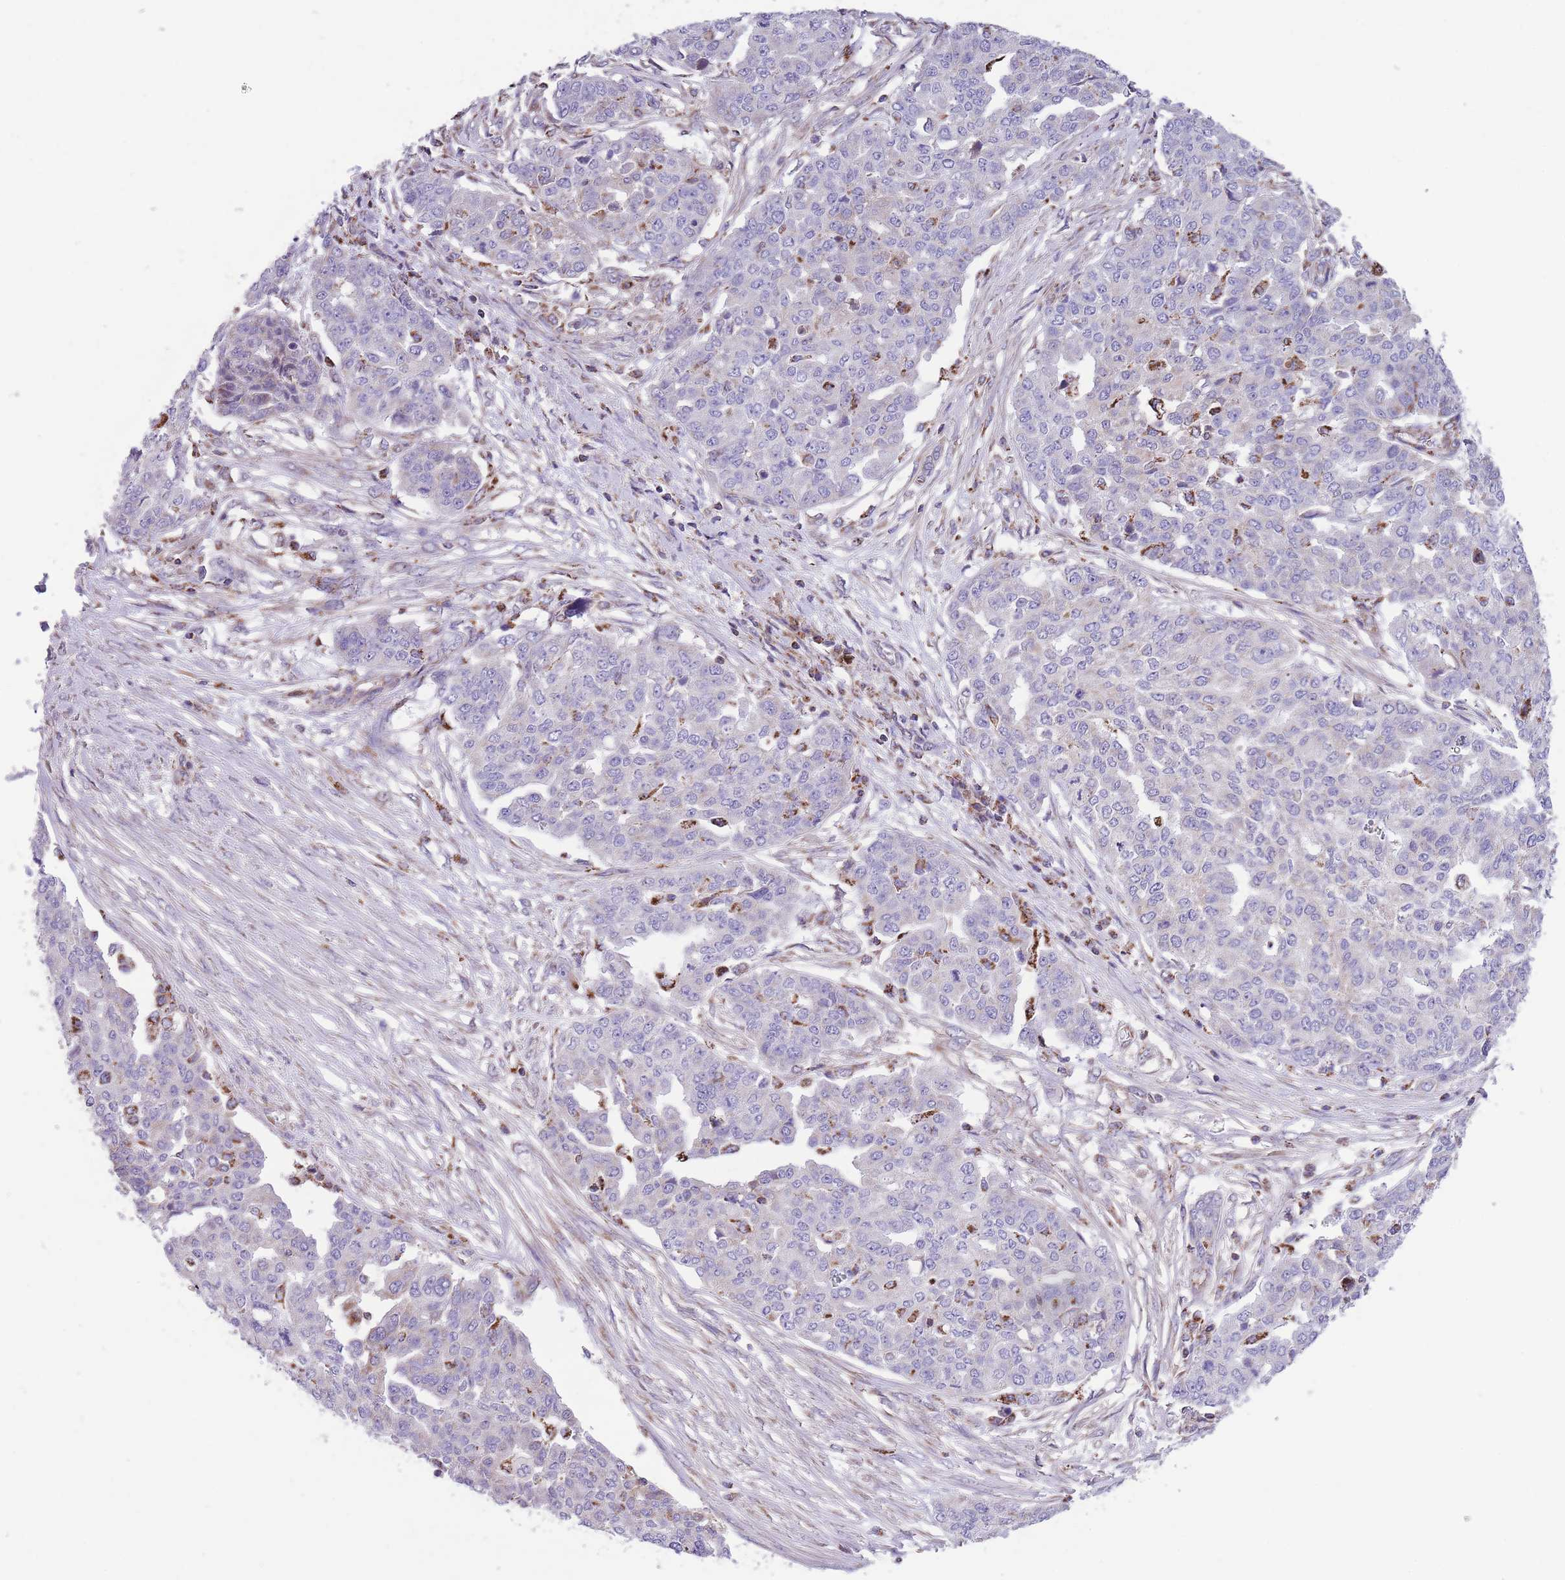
{"staining": {"intensity": "strong", "quantity": "<25%", "location": "cytoplasmic/membranous"}, "tissue": "ovarian cancer", "cell_type": "Tumor cells", "image_type": "cancer", "snomed": [{"axis": "morphology", "description": "Cystadenocarcinoma, serous, NOS"}, {"axis": "topography", "description": "Soft tissue"}, {"axis": "topography", "description": "Ovary"}], "caption": "Ovarian cancer stained with a protein marker displays strong staining in tumor cells.", "gene": "ST3GAL3", "patient": {"sex": "female", "age": 57}}